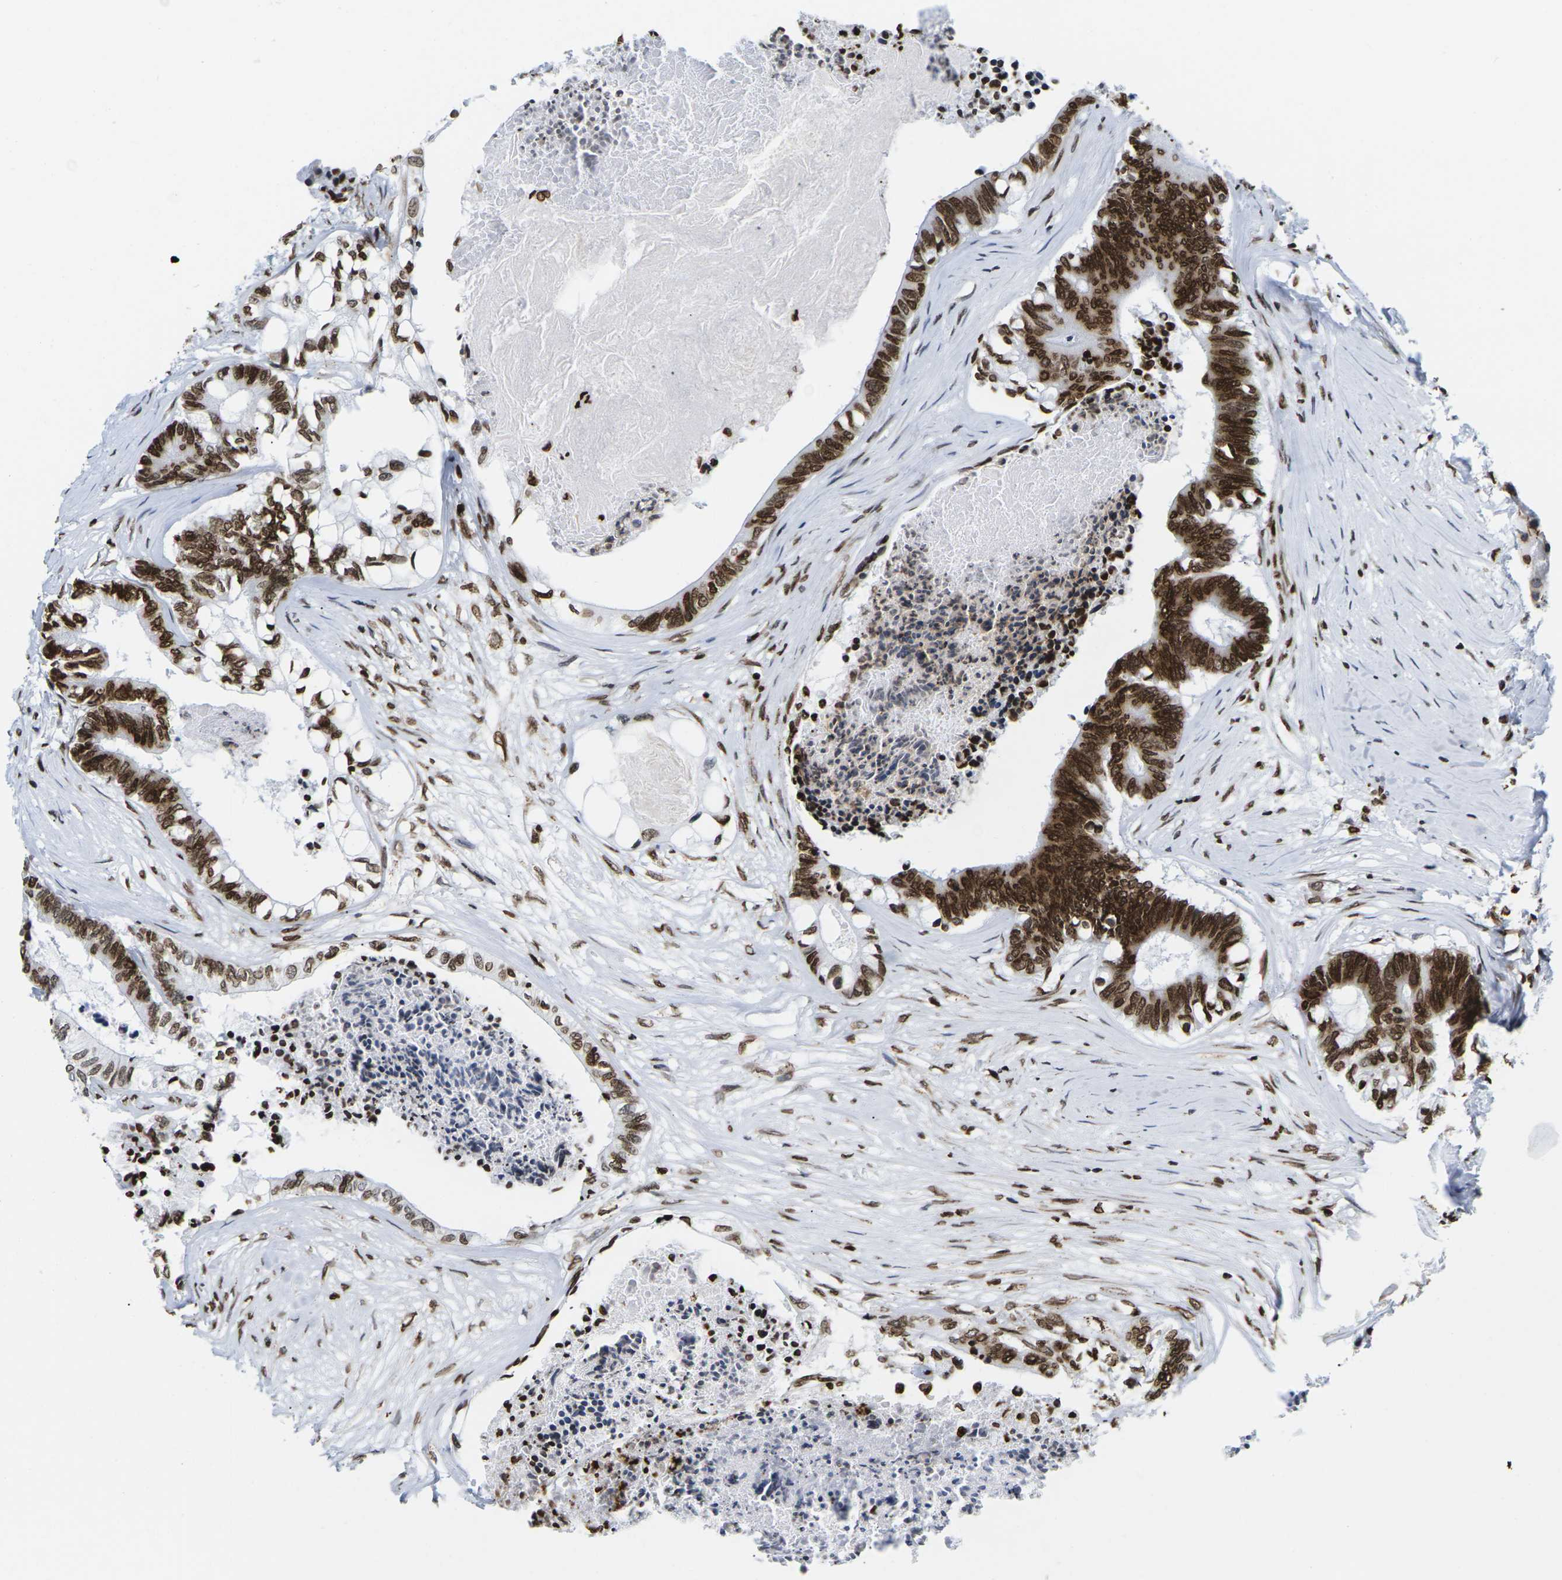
{"staining": {"intensity": "strong", "quantity": ">75%", "location": "cytoplasmic/membranous,nuclear"}, "tissue": "colorectal cancer", "cell_type": "Tumor cells", "image_type": "cancer", "snomed": [{"axis": "morphology", "description": "Adenocarcinoma, NOS"}, {"axis": "topography", "description": "Rectum"}], "caption": "This is an image of immunohistochemistry (IHC) staining of colorectal cancer, which shows strong expression in the cytoplasmic/membranous and nuclear of tumor cells.", "gene": "H2AC21", "patient": {"sex": "male", "age": 63}}